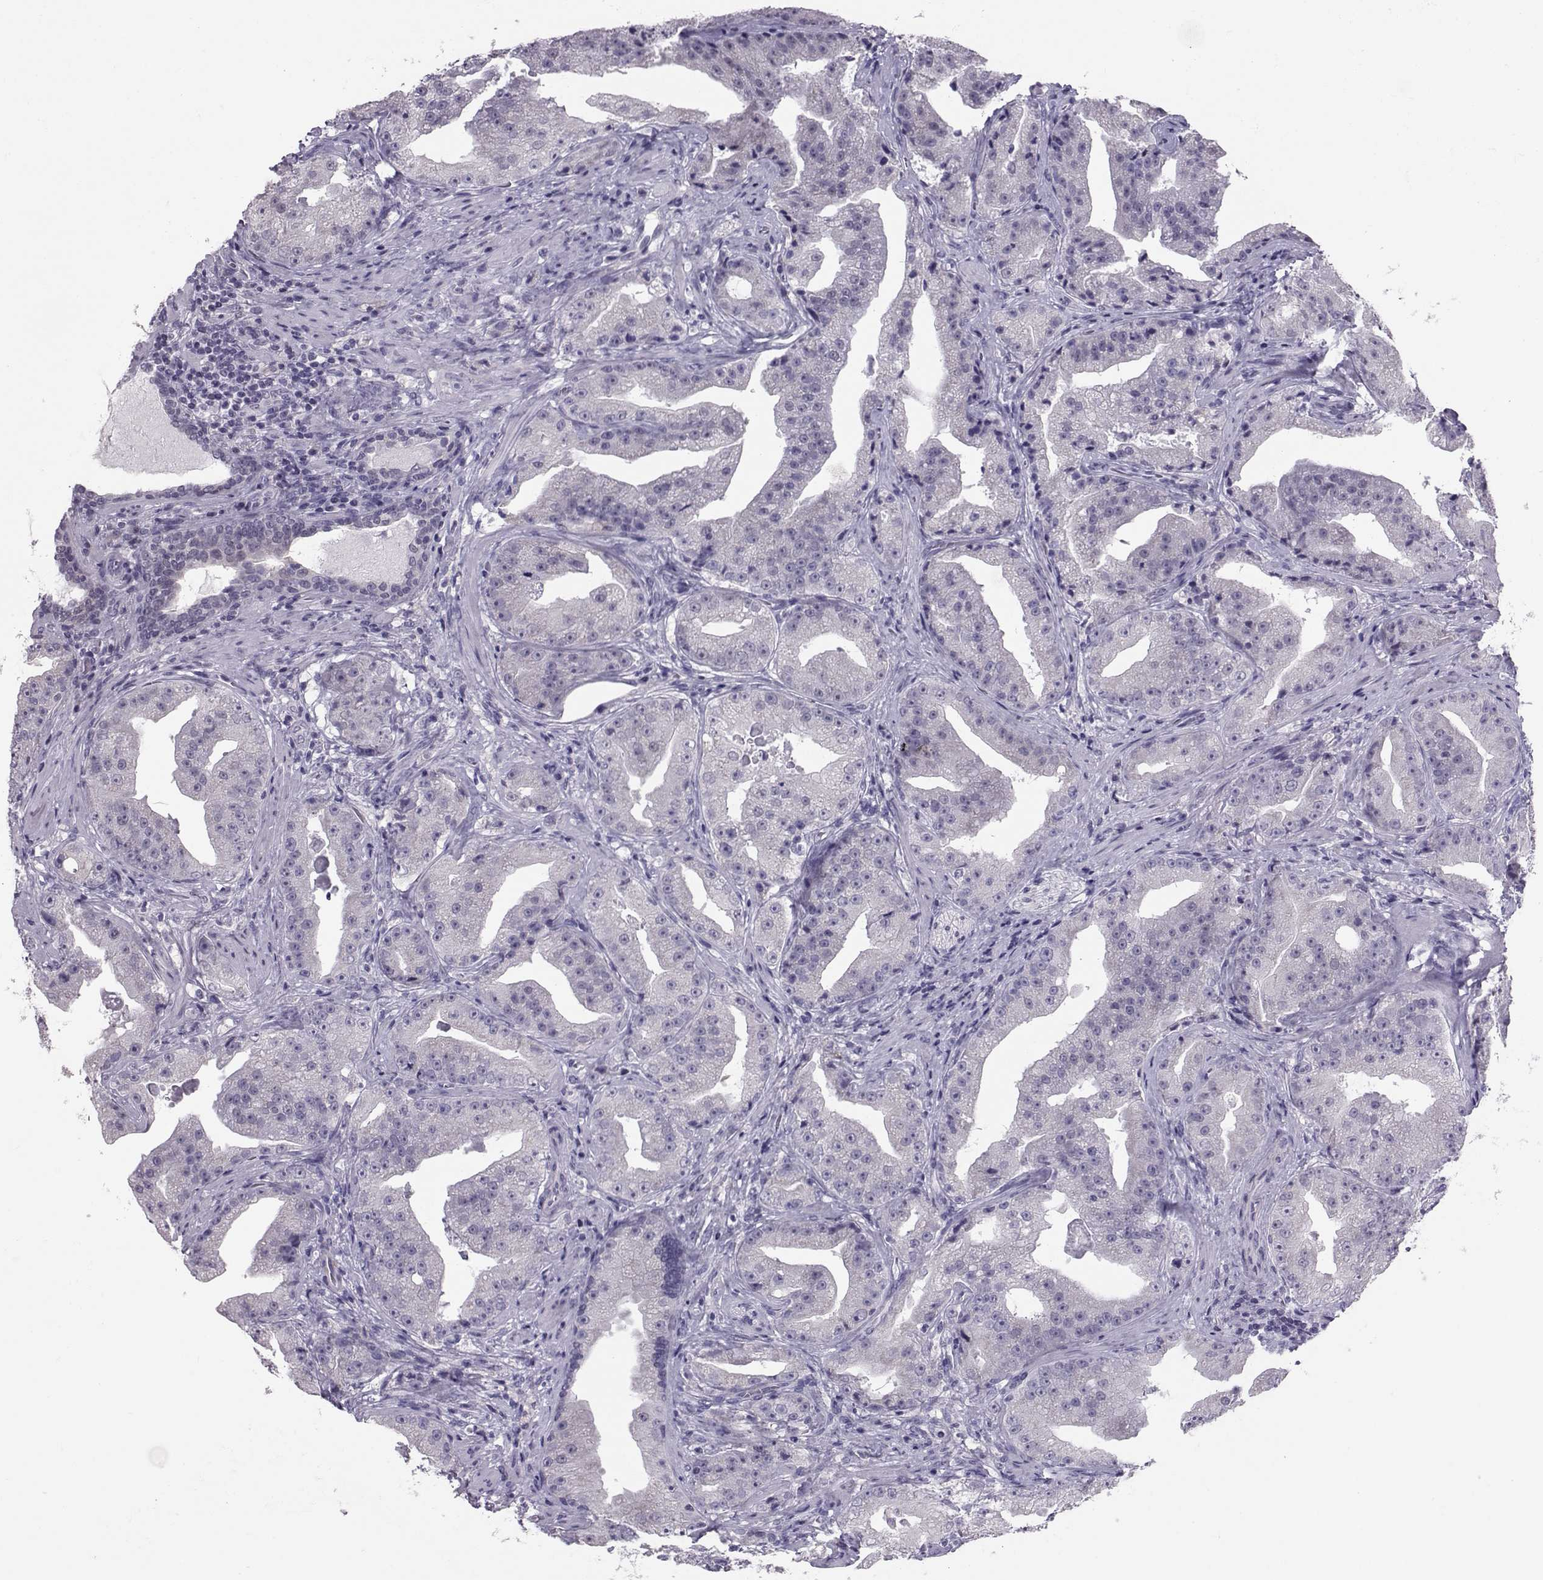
{"staining": {"intensity": "negative", "quantity": "none", "location": "none"}, "tissue": "prostate cancer", "cell_type": "Tumor cells", "image_type": "cancer", "snomed": [{"axis": "morphology", "description": "Adenocarcinoma, Low grade"}, {"axis": "topography", "description": "Prostate"}], "caption": "Human adenocarcinoma (low-grade) (prostate) stained for a protein using immunohistochemistry (IHC) displays no positivity in tumor cells.", "gene": "DNAAF1", "patient": {"sex": "male", "age": 62}}